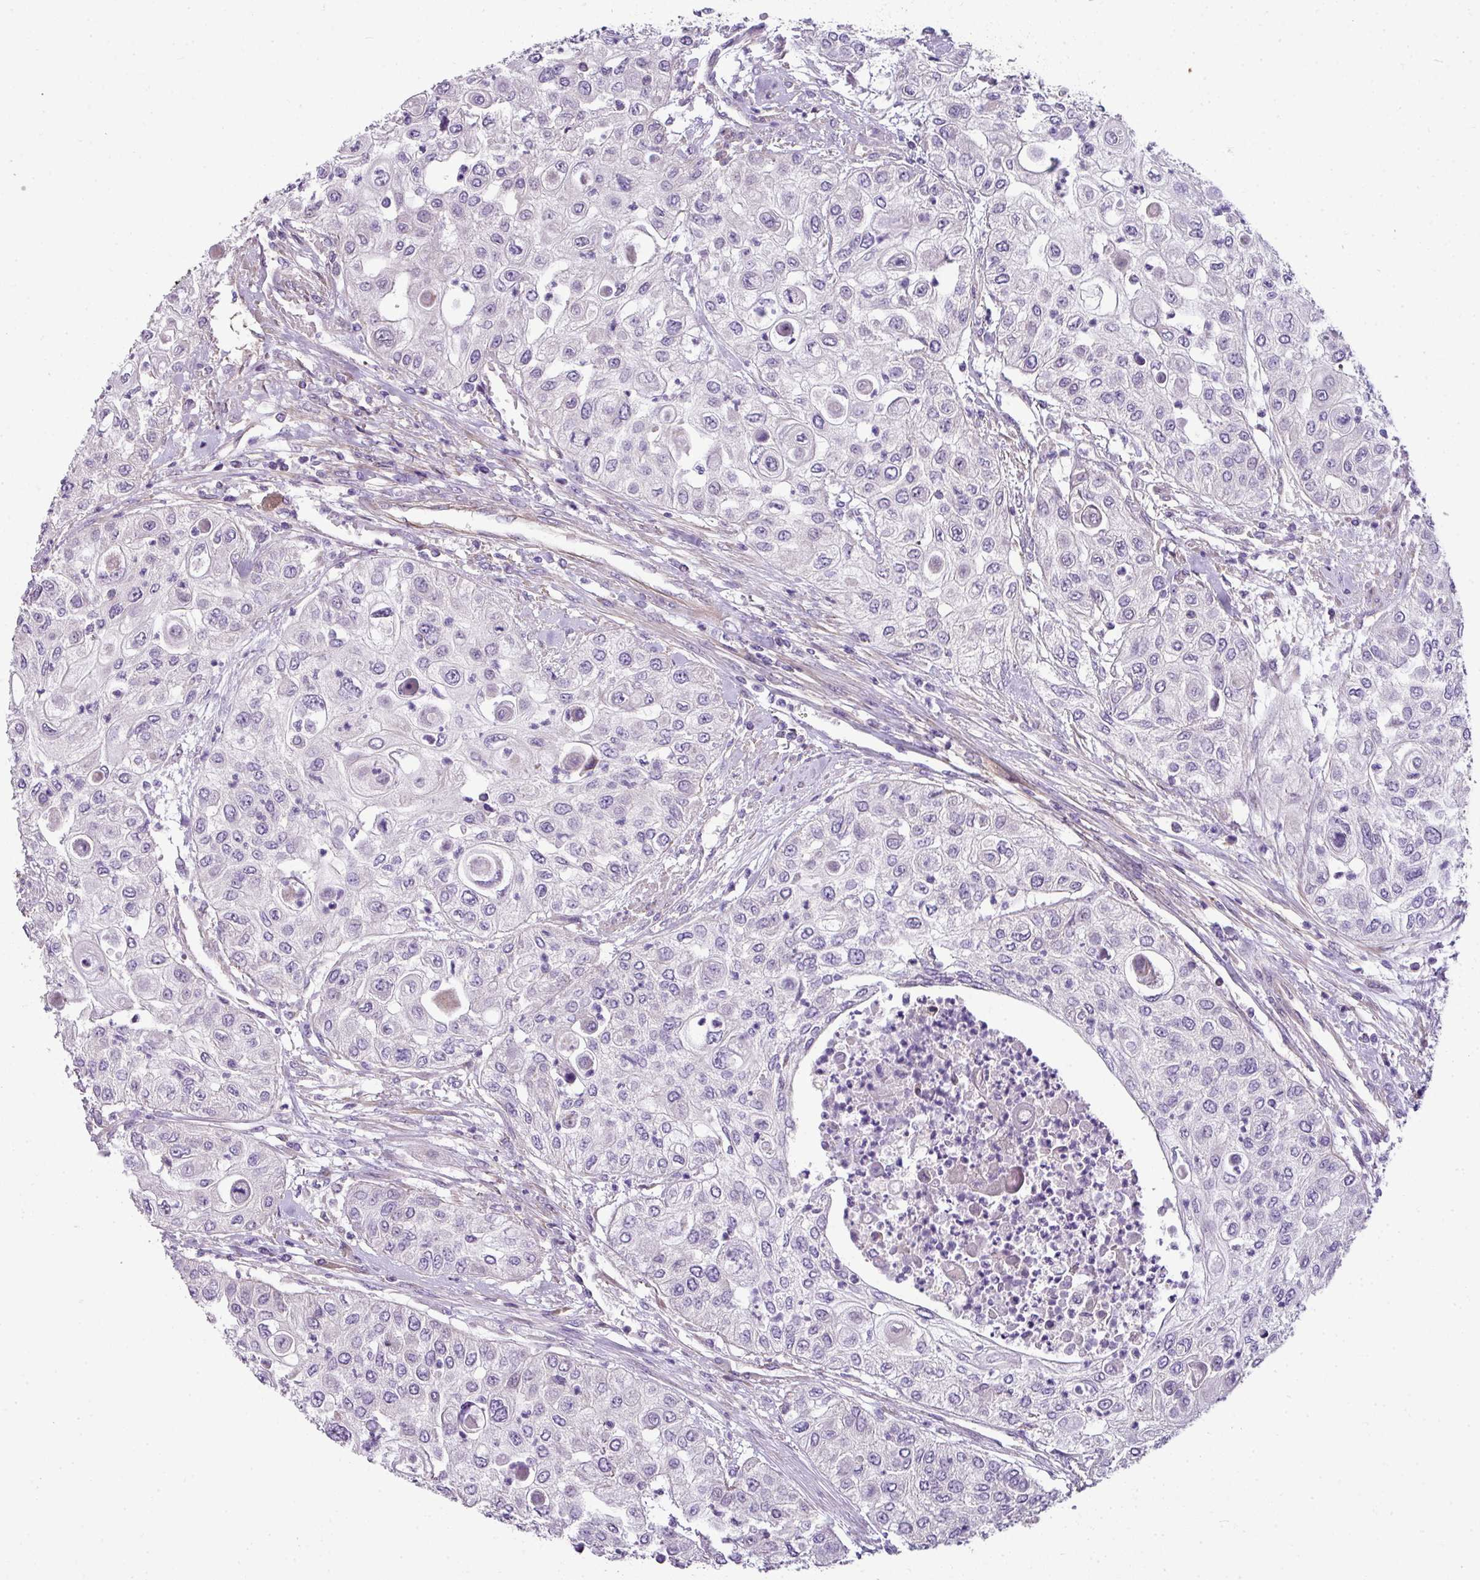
{"staining": {"intensity": "negative", "quantity": "none", "location": "none"}, "tissue": "urothelial cancer", "cell_type": "Tumor cells", "image_type": "cancer", "snomed": [{"axis": "morphology", "description": "Urothelial carcinoma, High grade"}, {"axis": "topography", "description": "Urinary bladder"}], "caption": "High power microscopy histopathology image of an immunohistochemistry (IHC) image of urothelial carcinoma (high-grade), revealing no significant staining in tumor cells. (Brightfield microscopy of DAB immunohistochemistry (IHC) at high magnification).", "gene": "PALS2", "patient": {"sex": "female", "age": 79}}